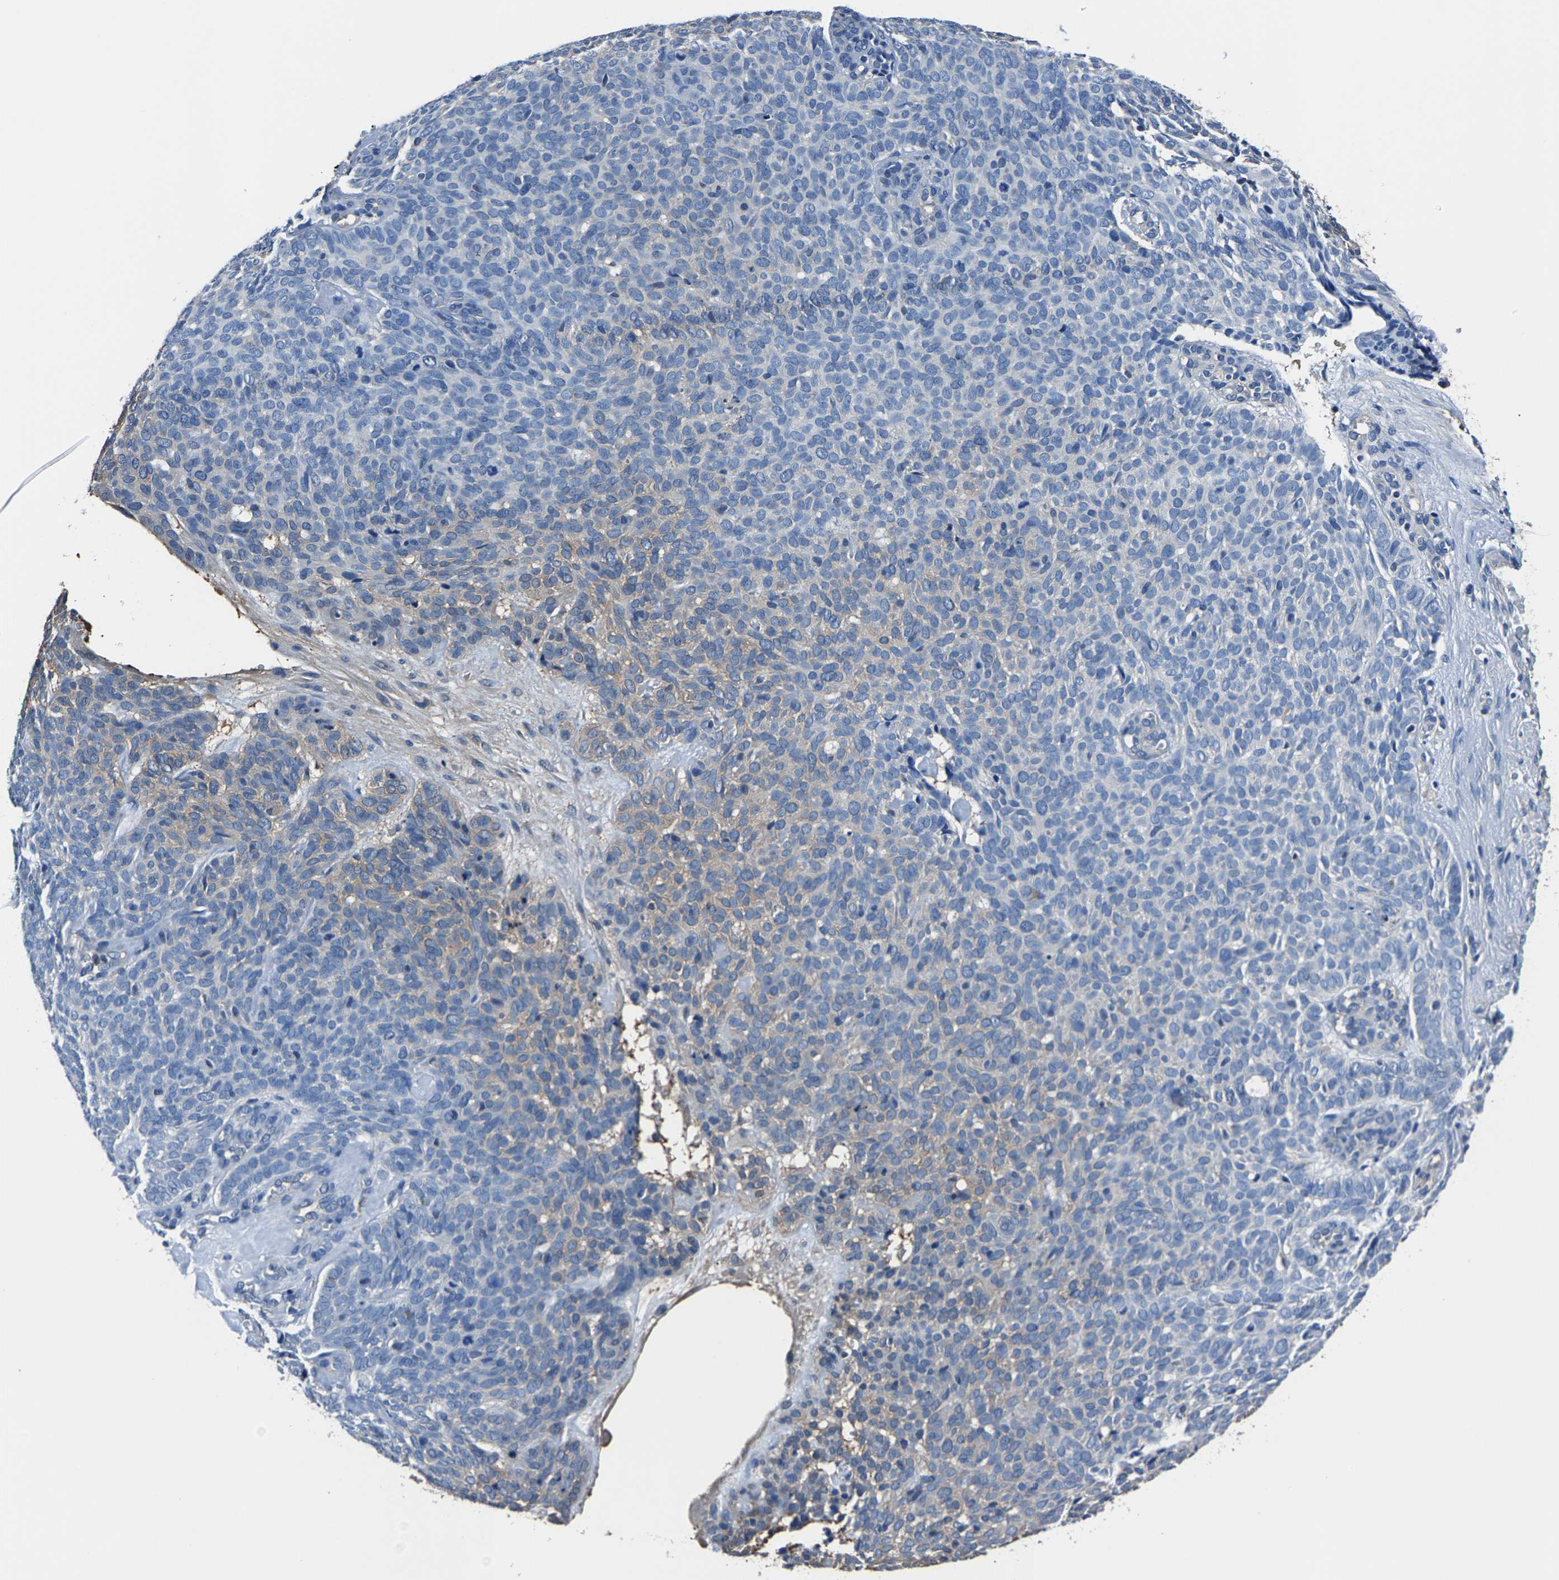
{"staining": {"intensity": "negative", "quantity": "none", "location": "none"}, "tissue": "skin cancer", "cell_type": "Tumor cells", "image_type": "cancer", "snomed": [{"axis": "morphology", "description": "Basal cell carcinoma"}, {"axis": "topography", "description": "Skin"}], "caption": "Micrograph shows no significant protein expression in tumor cells of skin basal cell carcinoma.", "gene": "ALDOB", "patient": {"sex": "male", "age": 61}}